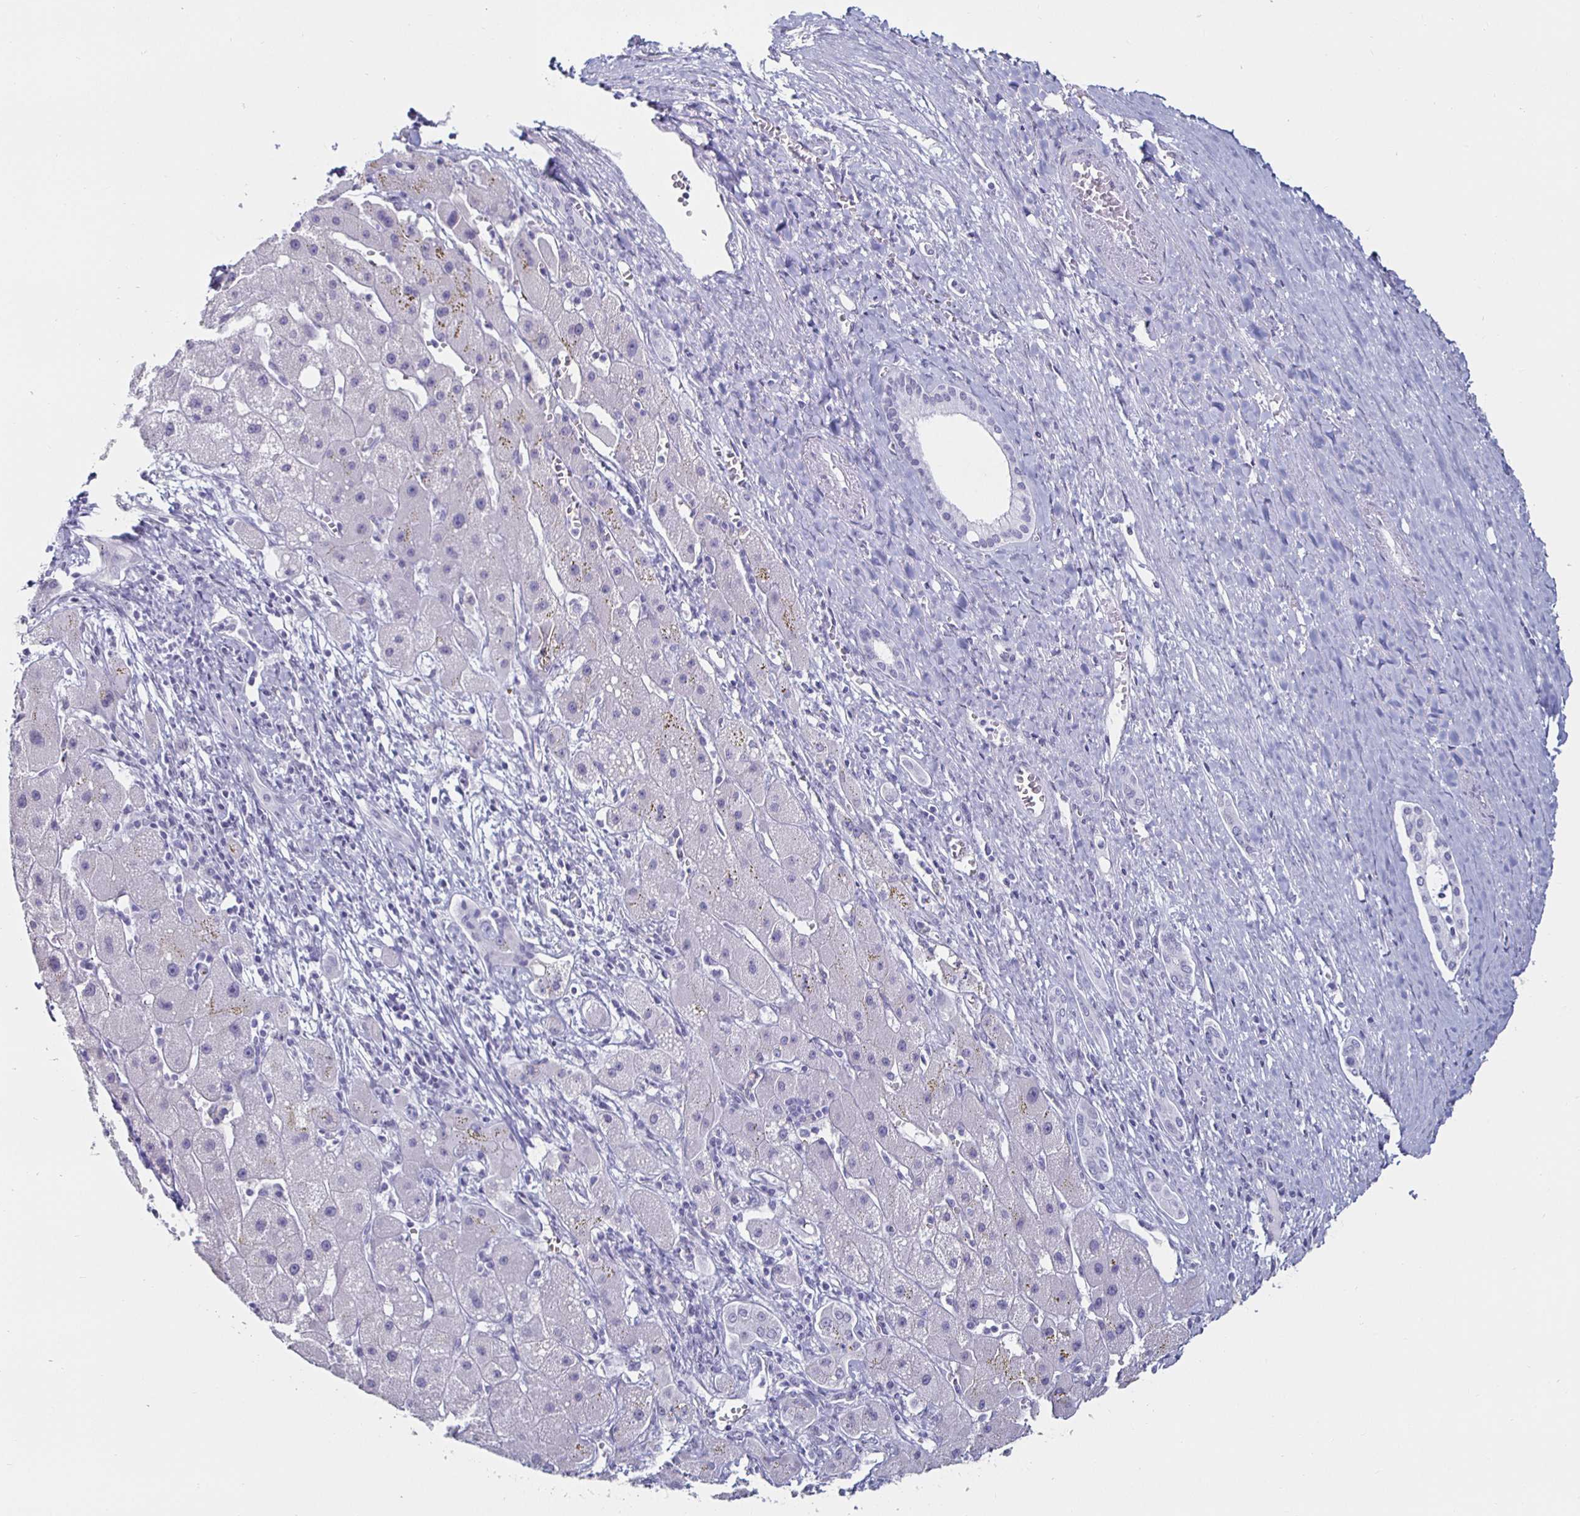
{"staining": {"intensity": "negative", "quantity": "none", "location": "none"}, "tissue": "liver cancer", "cell_type": "Tumor cells", "image_type": "cancer", "snomed": [{"axis": "morphology", "description": "Carcinoma, Hepatocellular, NOS"}, {"axis": "topography", "description": "Liver"}], "caption": "The photomicrograph reveals no staining of tumor cells in hepatocellular carcinoma (liver).", "gene": "KRT4", "patient": {"sex": "female", "age": 82}}